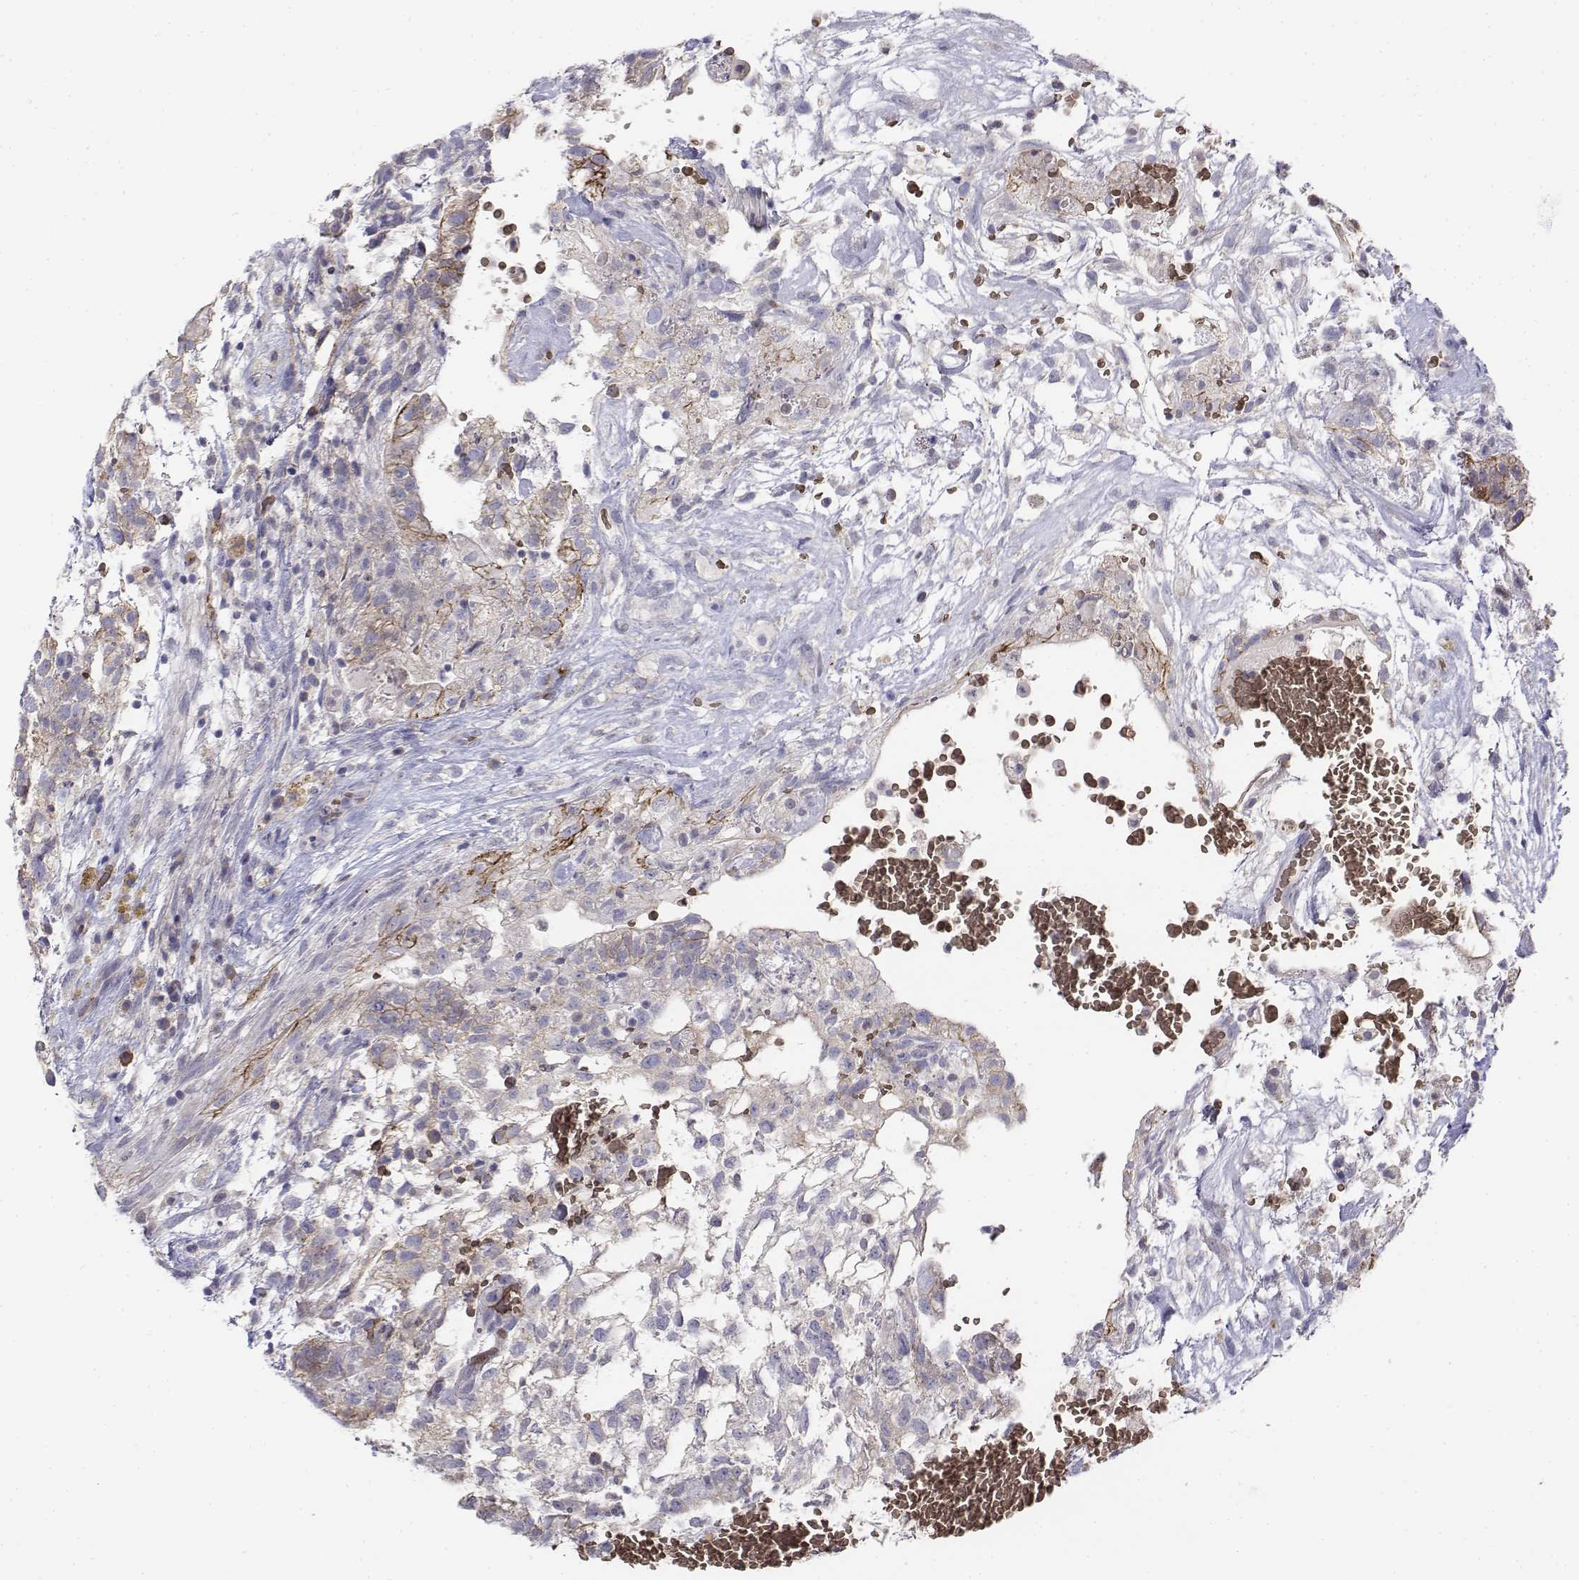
{"staining": {"intensity": "negative", "quantity": "none", "location": "none"}, "tissue": "testis cancer", "cell_type": "Tumor cells", "image_type": "cancer", "snomed": [{"axis": "morphology", "description": "Normal tissue, NOS"}, {"axis": "morphology", "description": "Carcinoma, Embryonal, NOS"}, {"axis": "topography", "description": "Testis"}], "caption": "Immunohistochemical staining of testis embryonal carcinoma displays no significant expression in tumor cells. (Brightfield microscopy of DAB immunohistochemistry at high magnification).", "gene": "CADM1", "patient": {"sex": "male", "age": 32}}